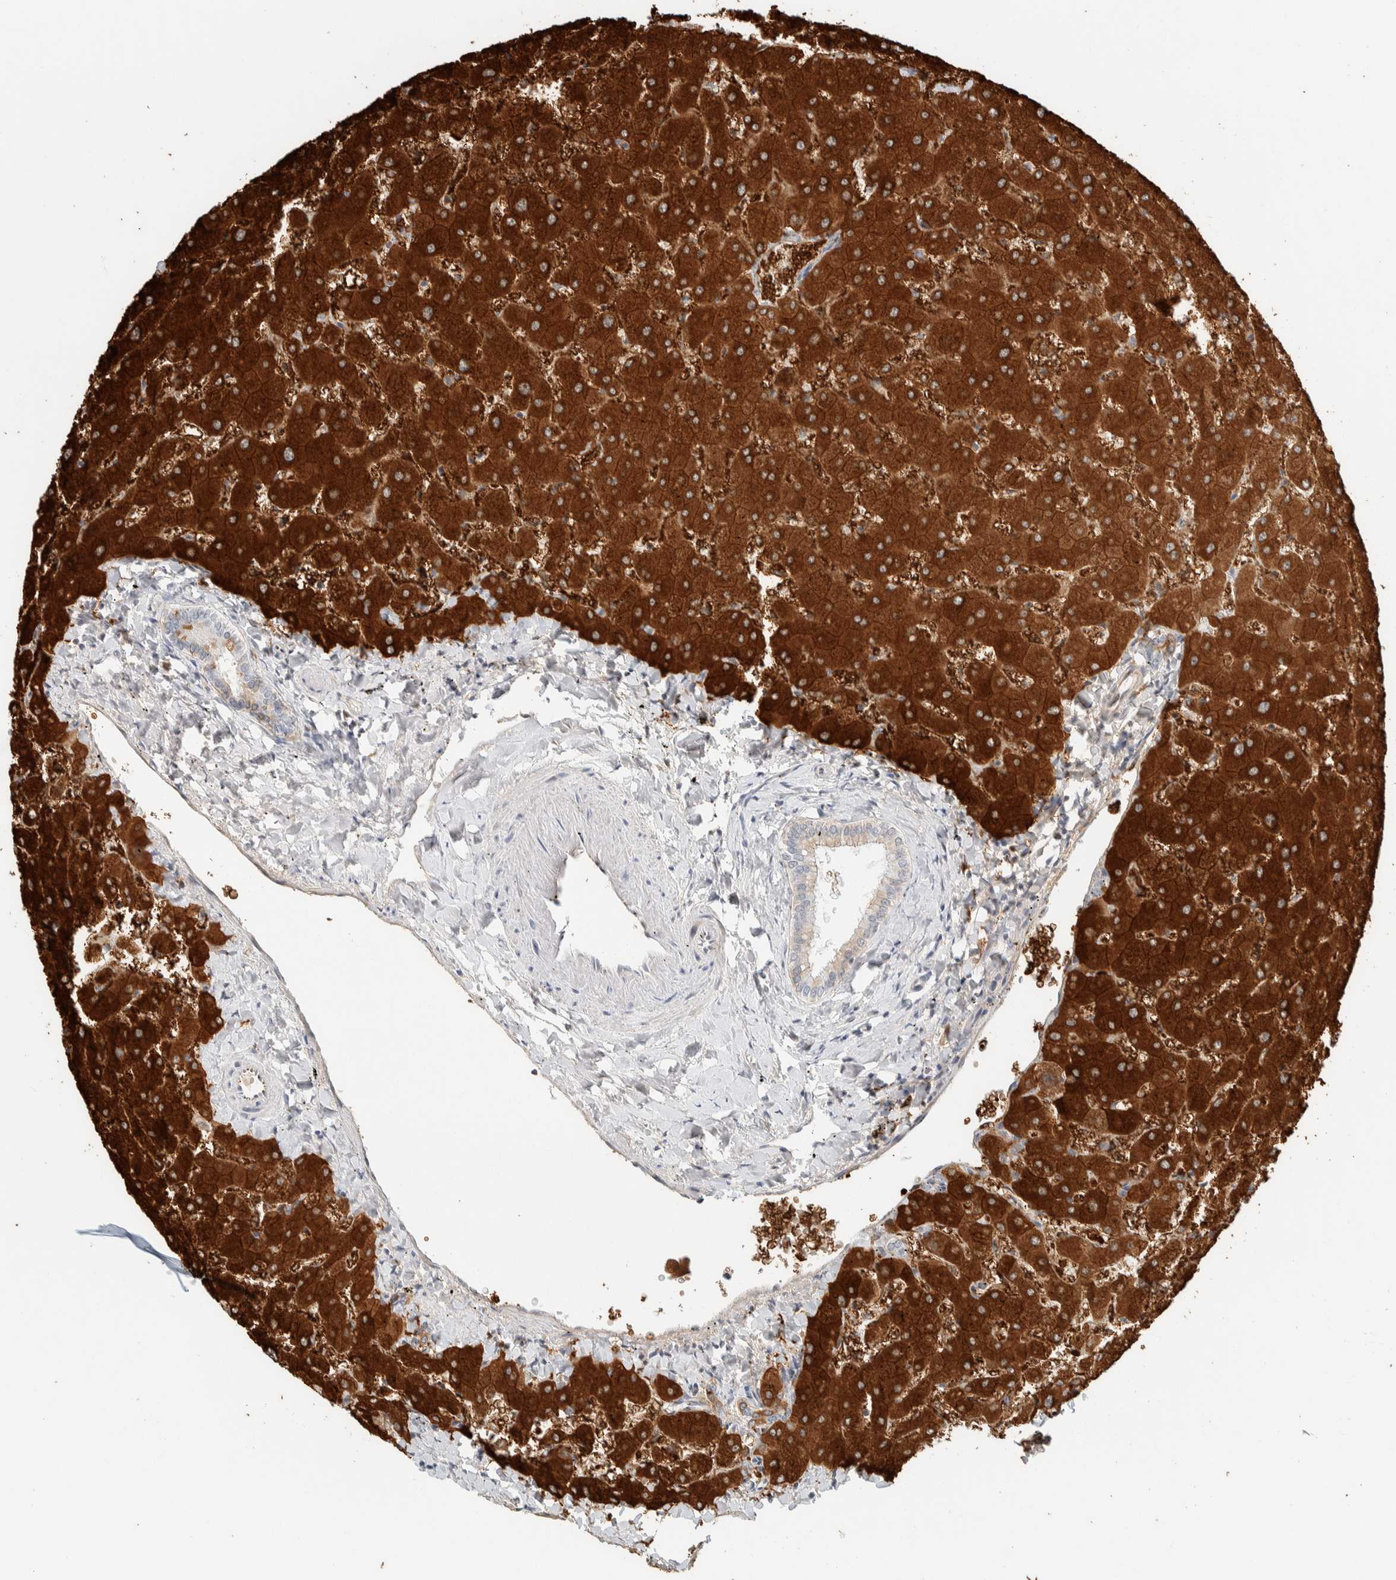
{"staining": {"intensity": "negative", "quantity": "none", "location": "none"}, "tissue": "liver", "cell_type": "Cholangiocytes", "image_type": "normal", "snomed": [{"axis": "morphology", "description": "Normal tissue, NOS"}, {"axis": "topography", "description": "Liver"}], "caption": "Immunohistochemistry (IHC) micrograph of unremarkable liver: human liver stained with DAB displays no significant protein expression in cholangiocytes. The staining was performed using DAB to visualize the protein expression in brown, while the nuclei were stained in blue with hematoxylin (Magnification: 20x).", "gene": "ZBTB2", "patient": {"sex": "female", "age": 63}}